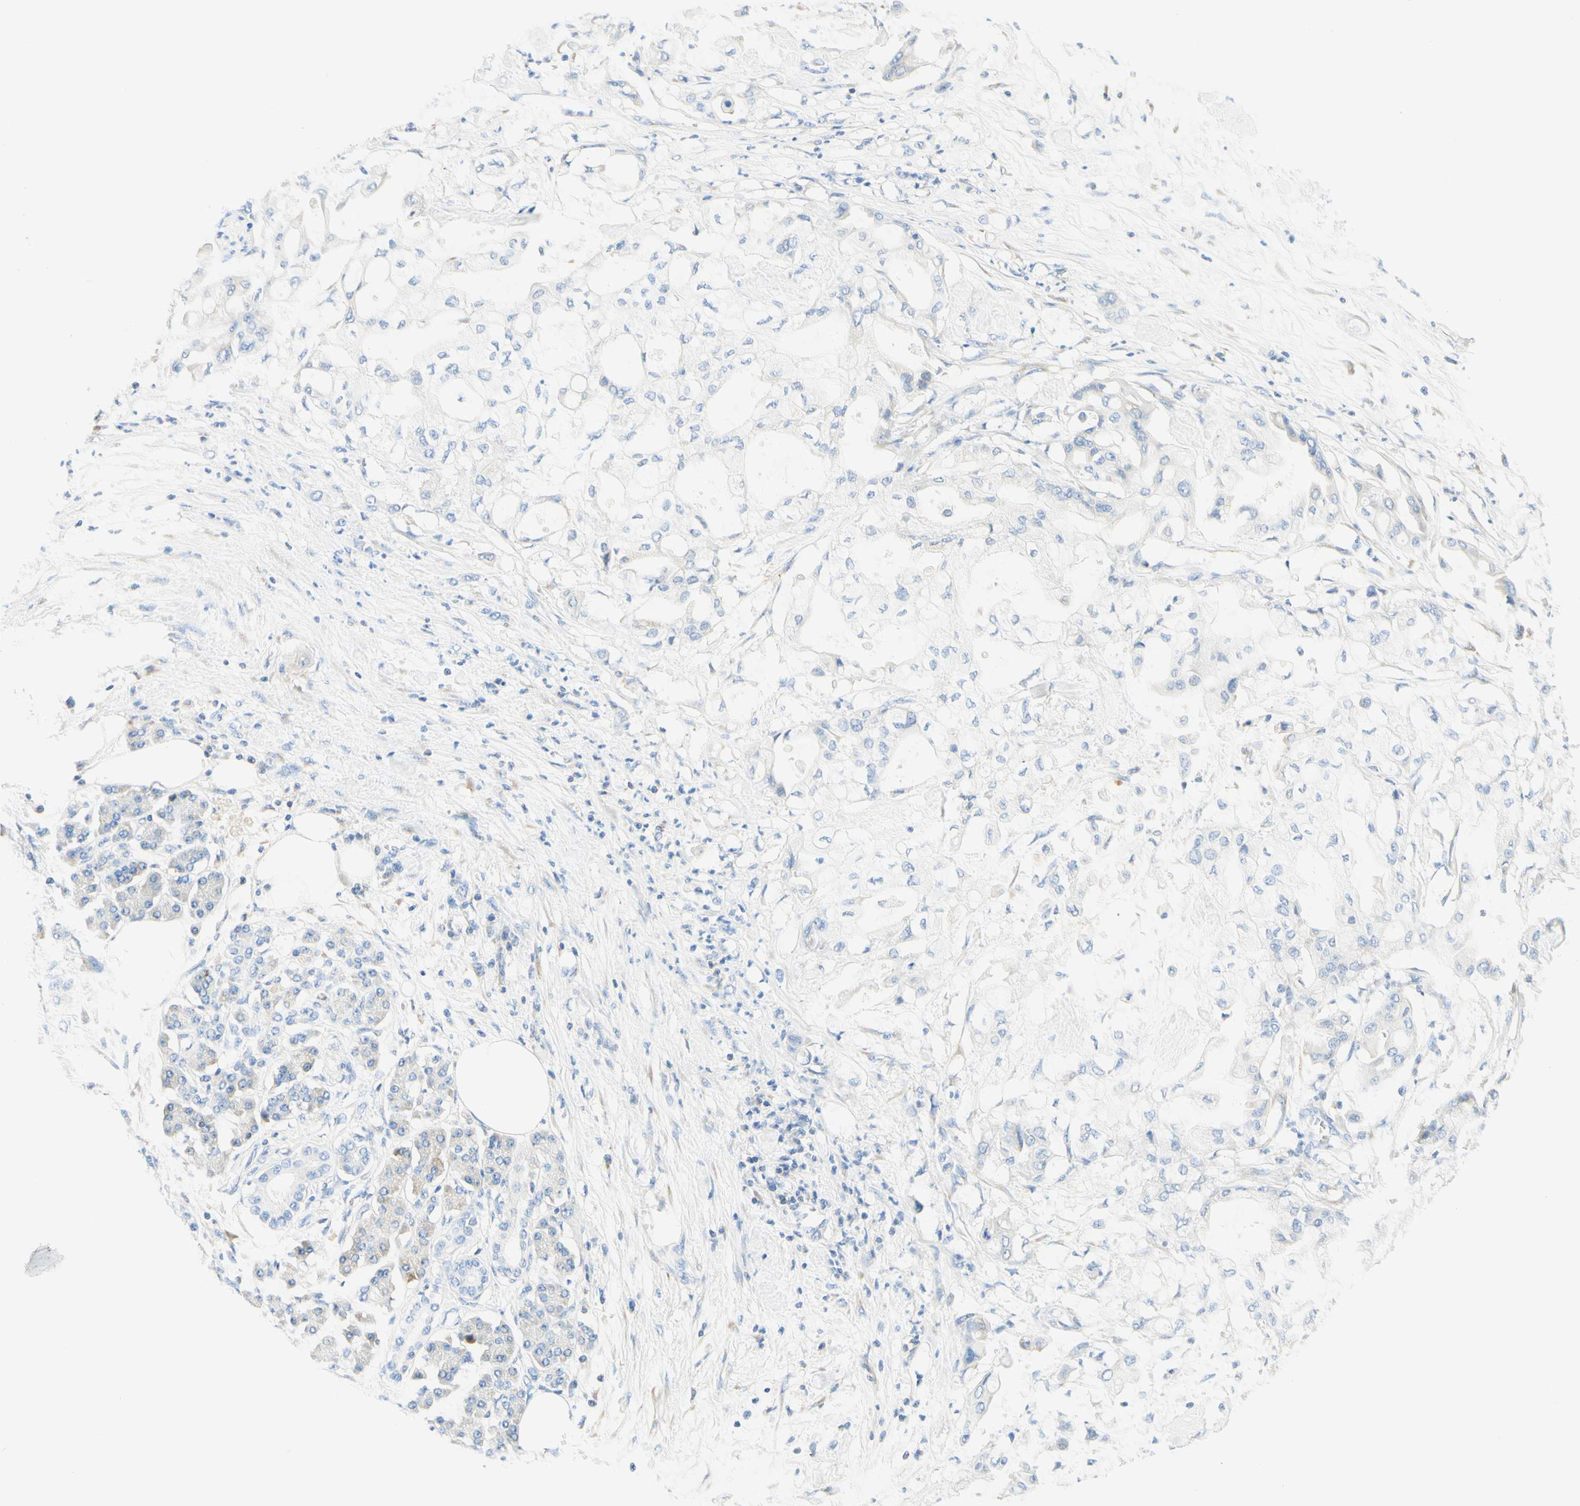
{"staining": {"intensity": "negative", "quantity": "none", "location": "none"}, "tissue": "pancreatic cancer", "cell_type": "Tumor cells", "image_type": "cancer", "snomed": [{"axis": "morphology", "description": "Adenocarcinoma, NOS"}, {"axis": "morphology", "description": "Adenocarcinoma, metastatic, NOS"}, {"axis": "topography", "description": "Lymph node"}, {"axis": "topography", "description": "Pancreas"}, {"axis": "topography", "description": "Duodenum"}], "caption": "Immunohistochemistry image of adenocarcinoma (pancreatic) stained for a protein (brown), which reveals no positivity in tumor cells.", "gene": "LAT", "patient": {"sex": "female", "age": 64}}